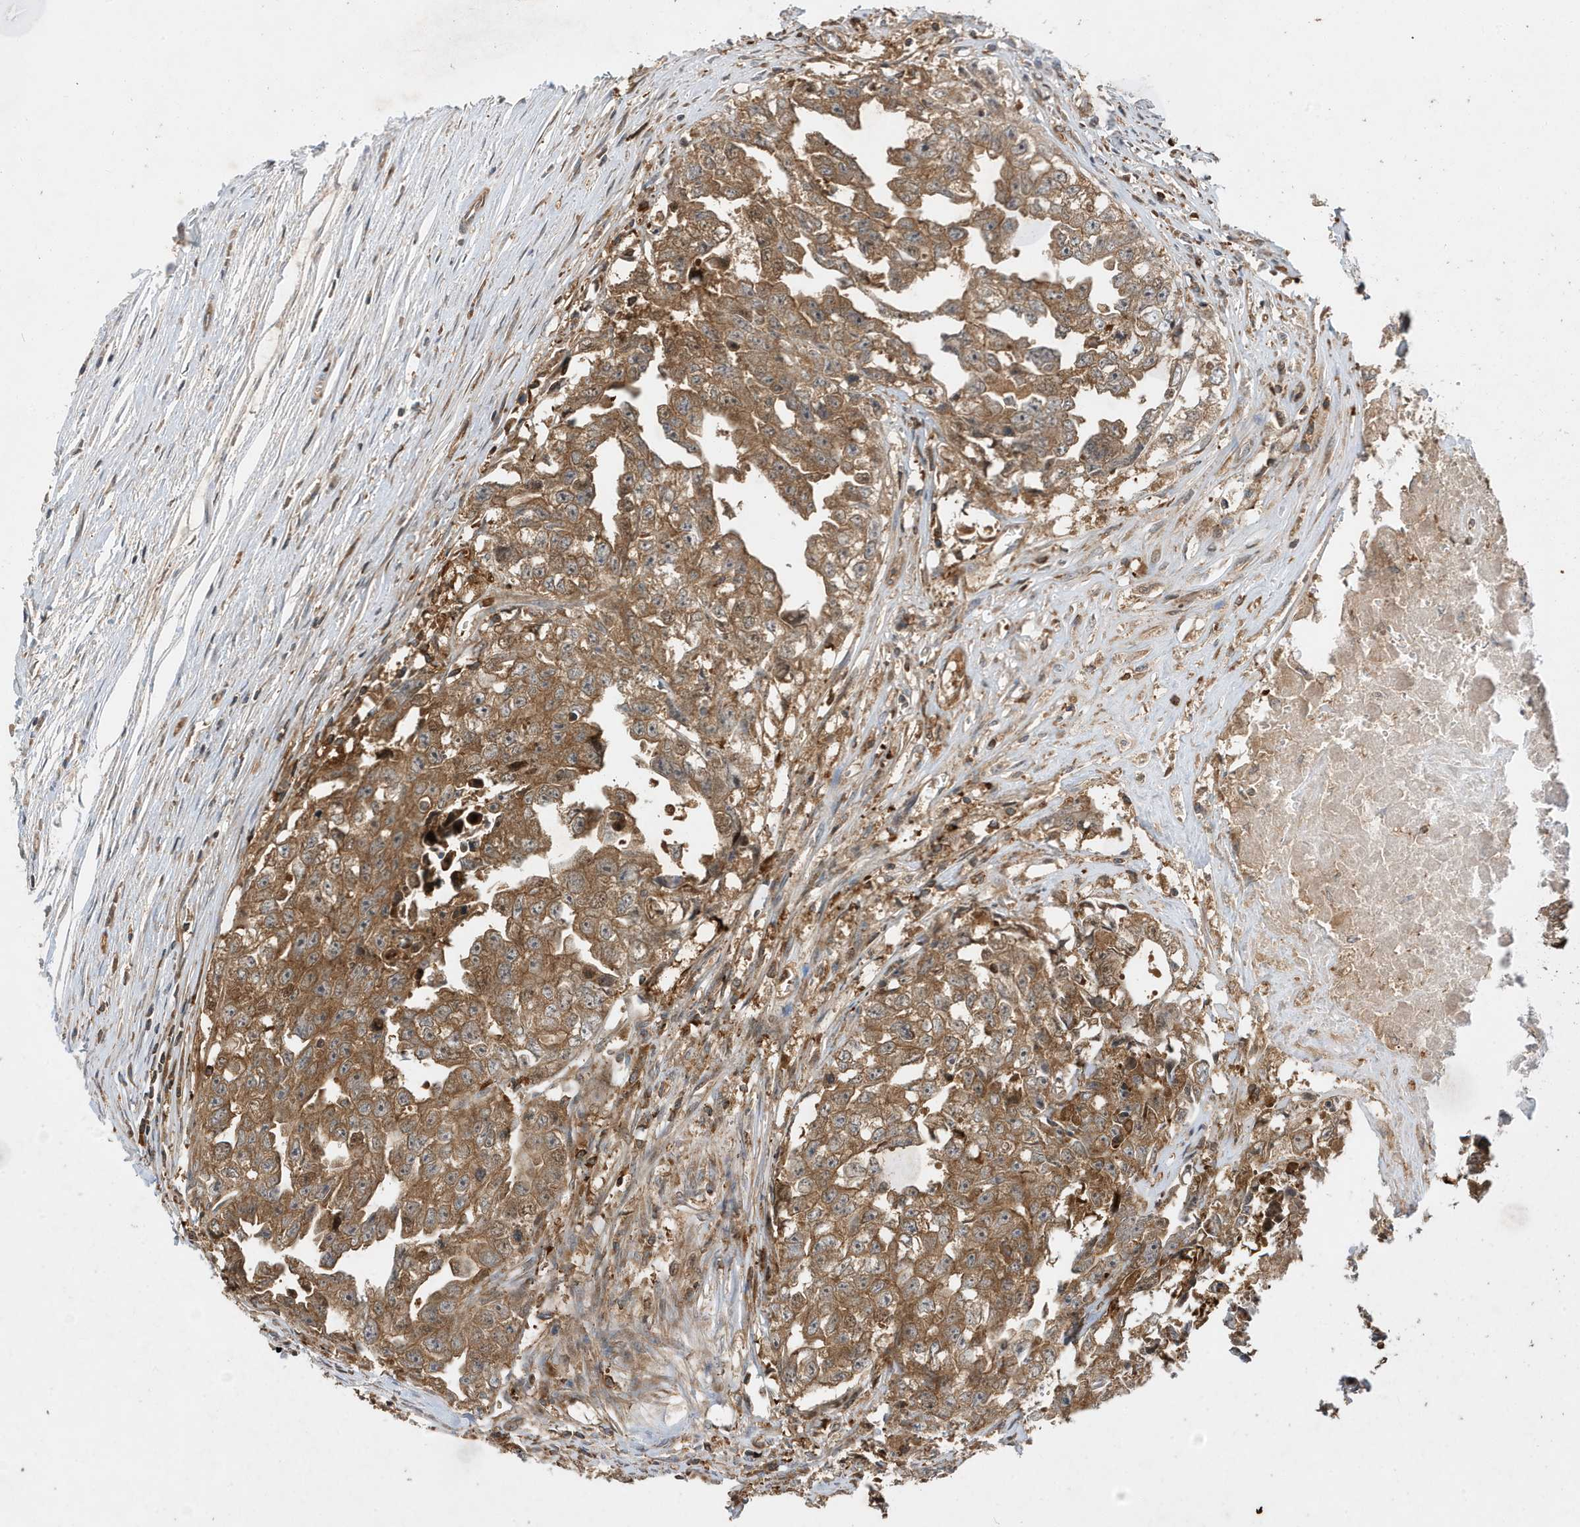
{"staining": {"intensity": "moderate", "quantity": ">75%", "location": "cytoplasmic/membranous"}, "tissue": "testis cancer", "cell_type": "Tumor cells", "image_type": "cancer", "snomed": [{"axis": "morphology", "description": "Seminoma, NOS"}, {"axis": "morphology", "description": "Carcinoma, Embryonal, NOS"}, {"axis": "topography", "description": "Testis"}], "caption": "Immunohistochemistry (IHC) of human testis embryonal carcinoma shows medium levels of moderate cytoplasmic/membranous positivity in about >75% of tumor cells.", "gene": "LAPTM4A", "patient": {"sex": "male", "age": 43}}